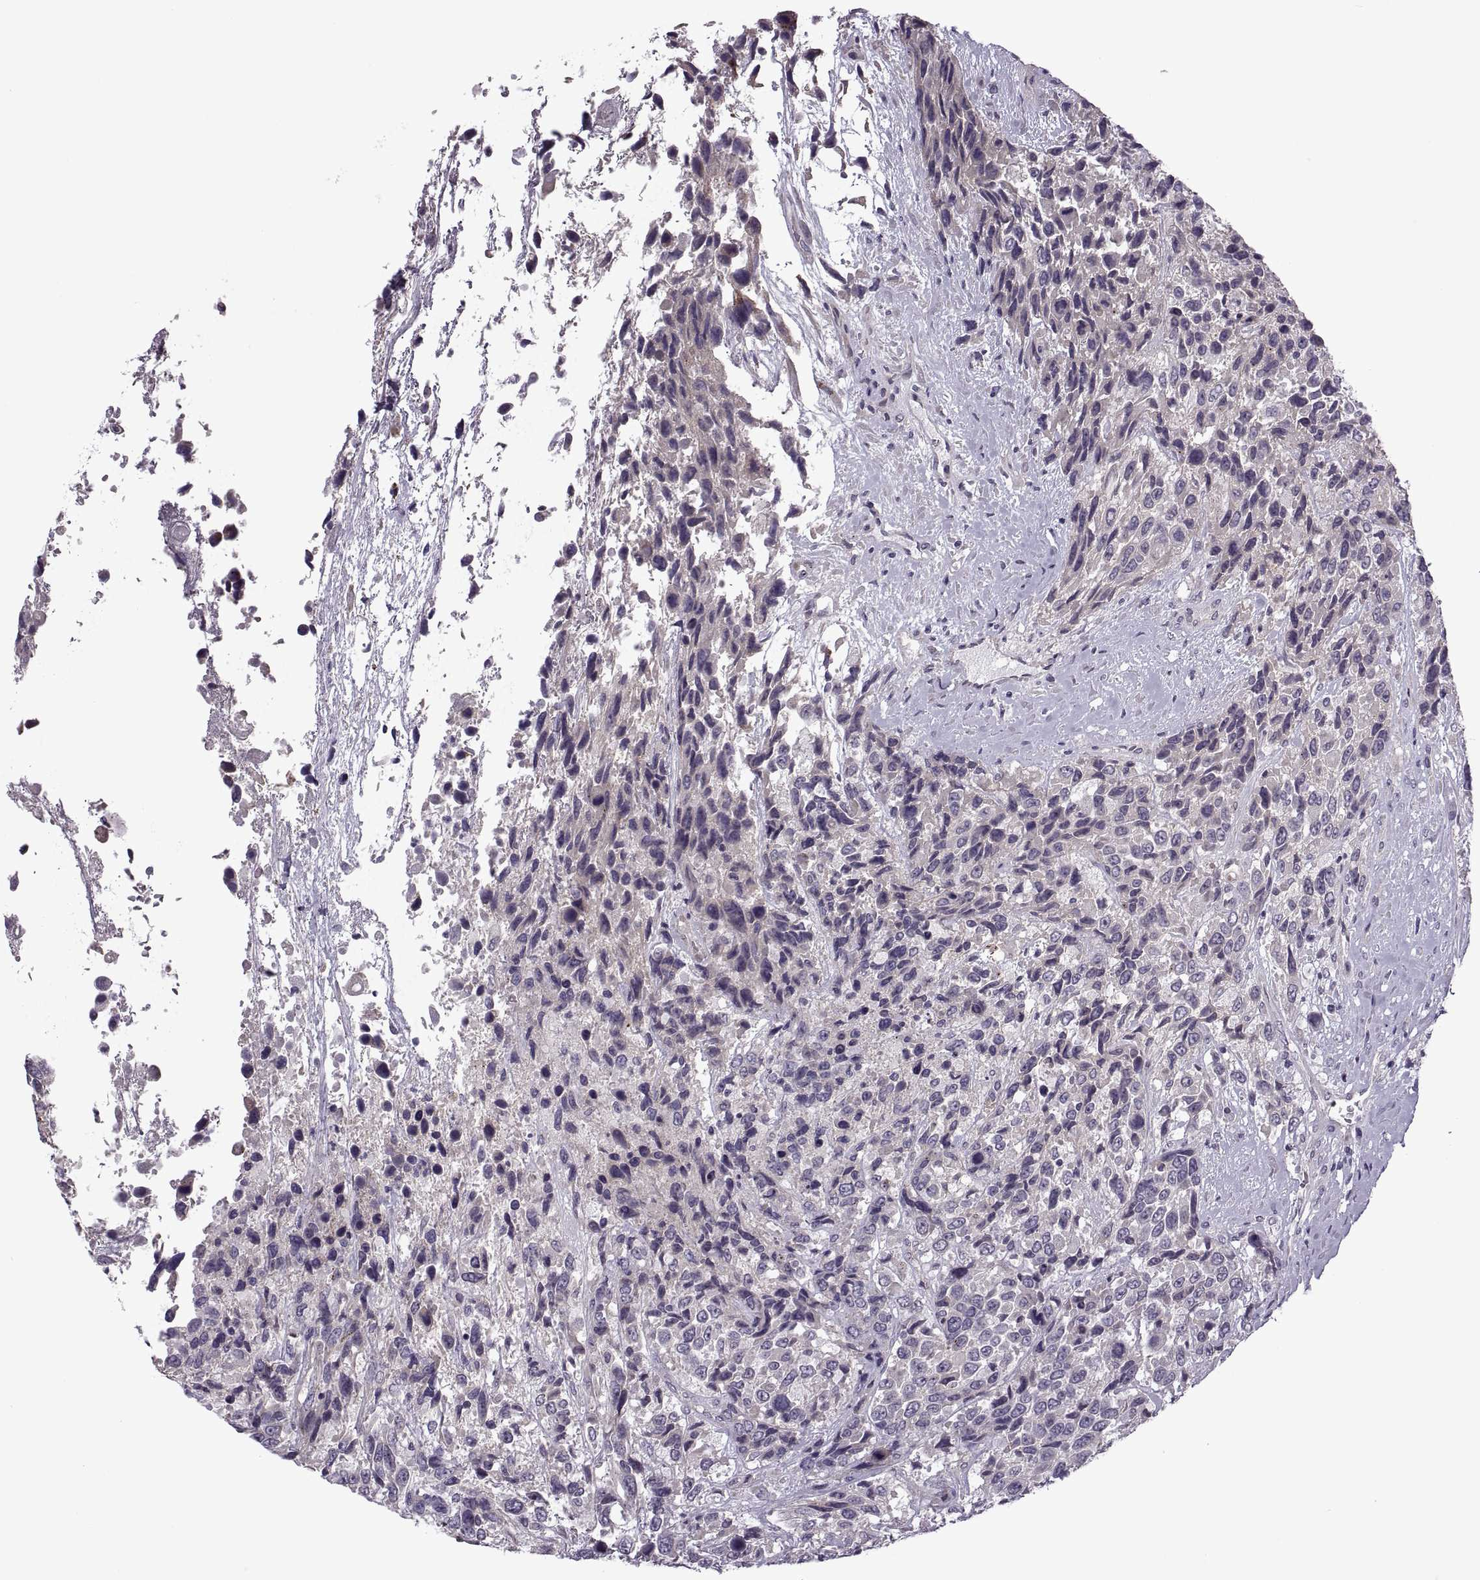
{"staining": {"intensity": "negative", "quantity": "none", "location": "none"}, "tissue": "urothelial cancer", "cell_type": "Tumor cells", "image_type": "cancer", "snomed": [{"axis": "morphology", "description": "Urothelial carcinoma, High grade"}, {"axis": "topography", "description": "Urinary bladder"}], "caption": "DAB immunohistochemical staining of human urothelial cancer displays no significant expression in tumor cells.", "gene": "RIPK4", "patient": {"sex": "female", "age": 70}}